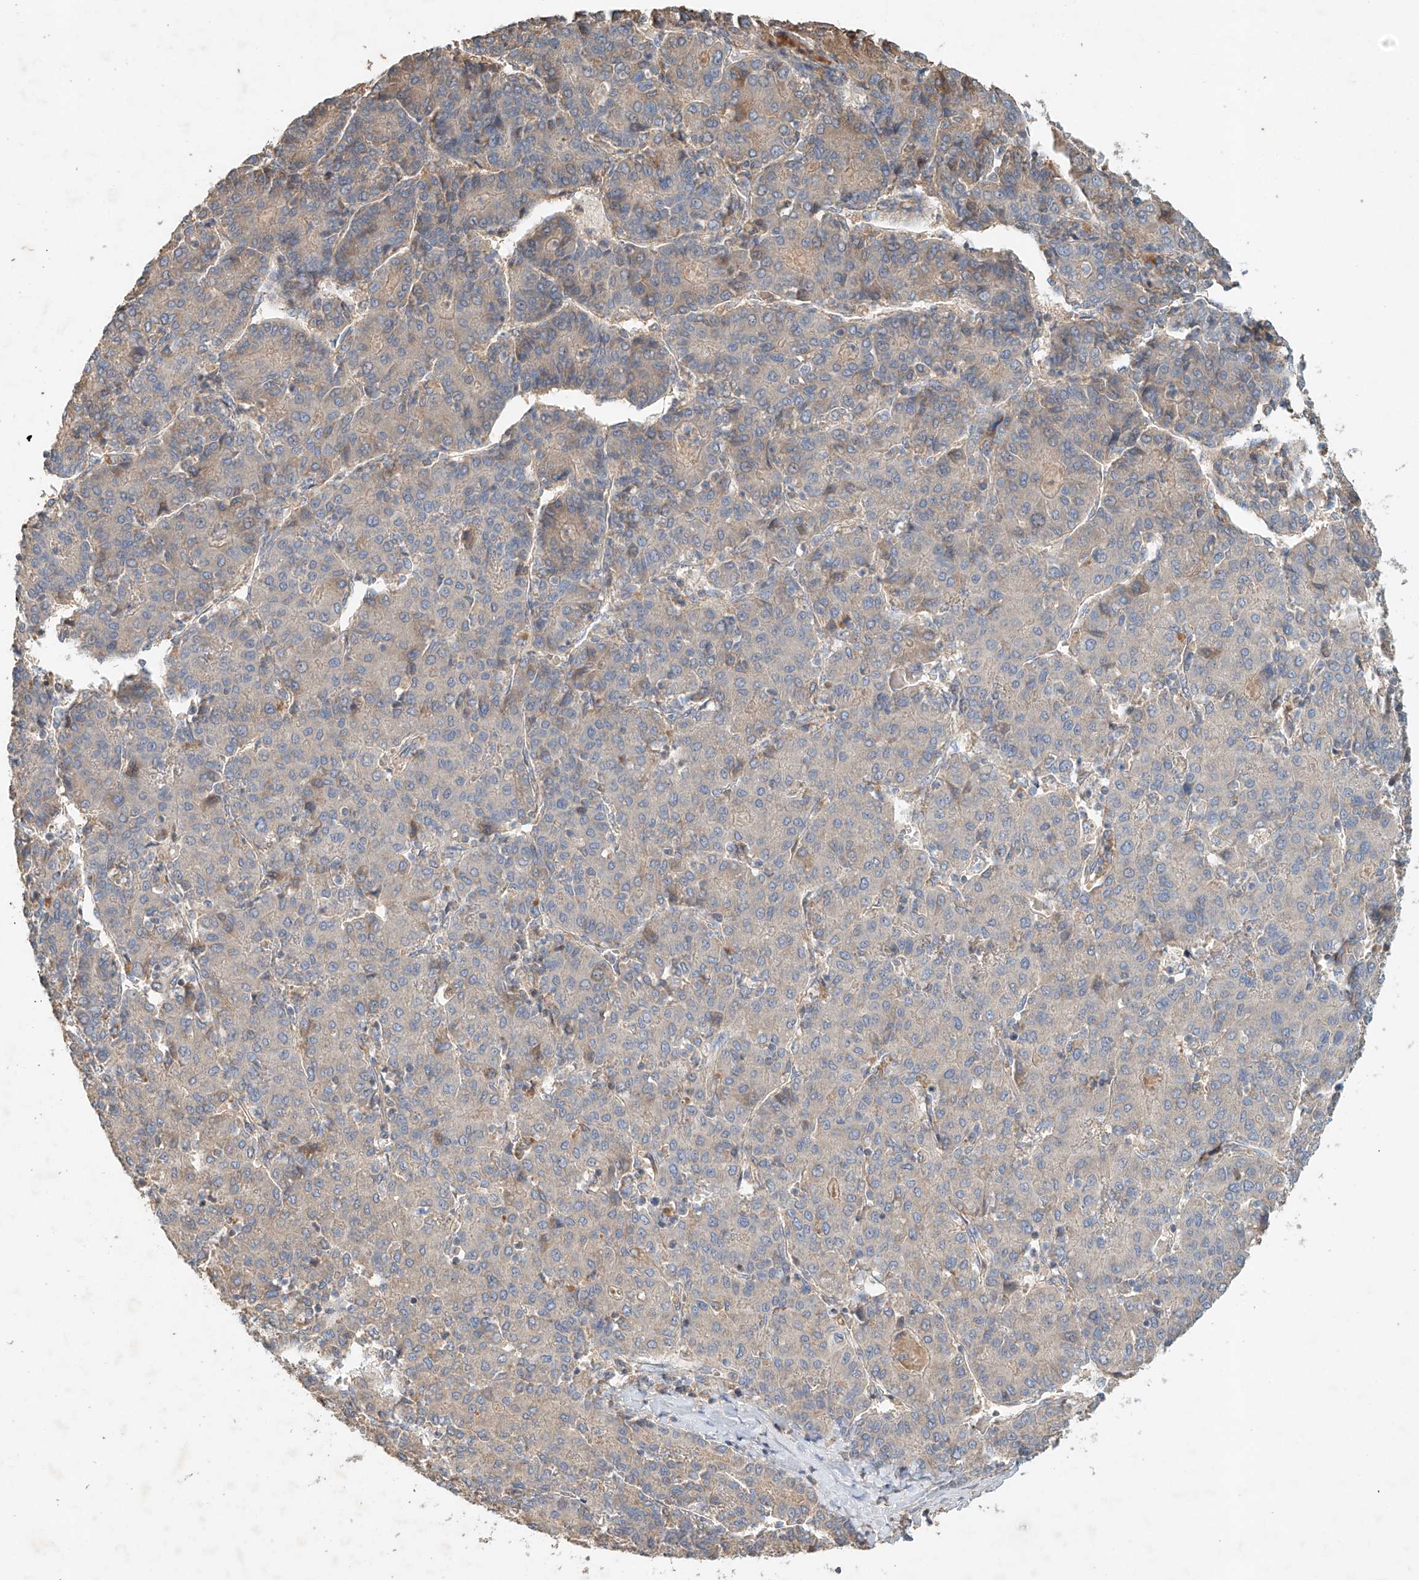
{"staining": {"intensity": "weak", "quantity": "<25%", "location": "cytoplasmic/membranous"}, "tissue": "liver cancer", "cell_type": "Tumor cells", "image_type": "cancer", "snomed": [{"axis": "morphology", "description": "Carcinoma, Hepatocellular, NOS"}, {"axis": "topography", "description": "Liver"}], "caption": "Immunohistochemistry photomicrograph of liver hepatocellular carcinoma stained for a protein (brown), which reveals no positivity in tumor cells. The staining was performed using DAB (3,3'-diaminobenzidine) to visualize the protein expression in brown, while the nuclei were stained in blue with hematoxylin (Magnification: 20x).", "gene": "GNB1L", "patient": {"sex": "male", "age": 65}}